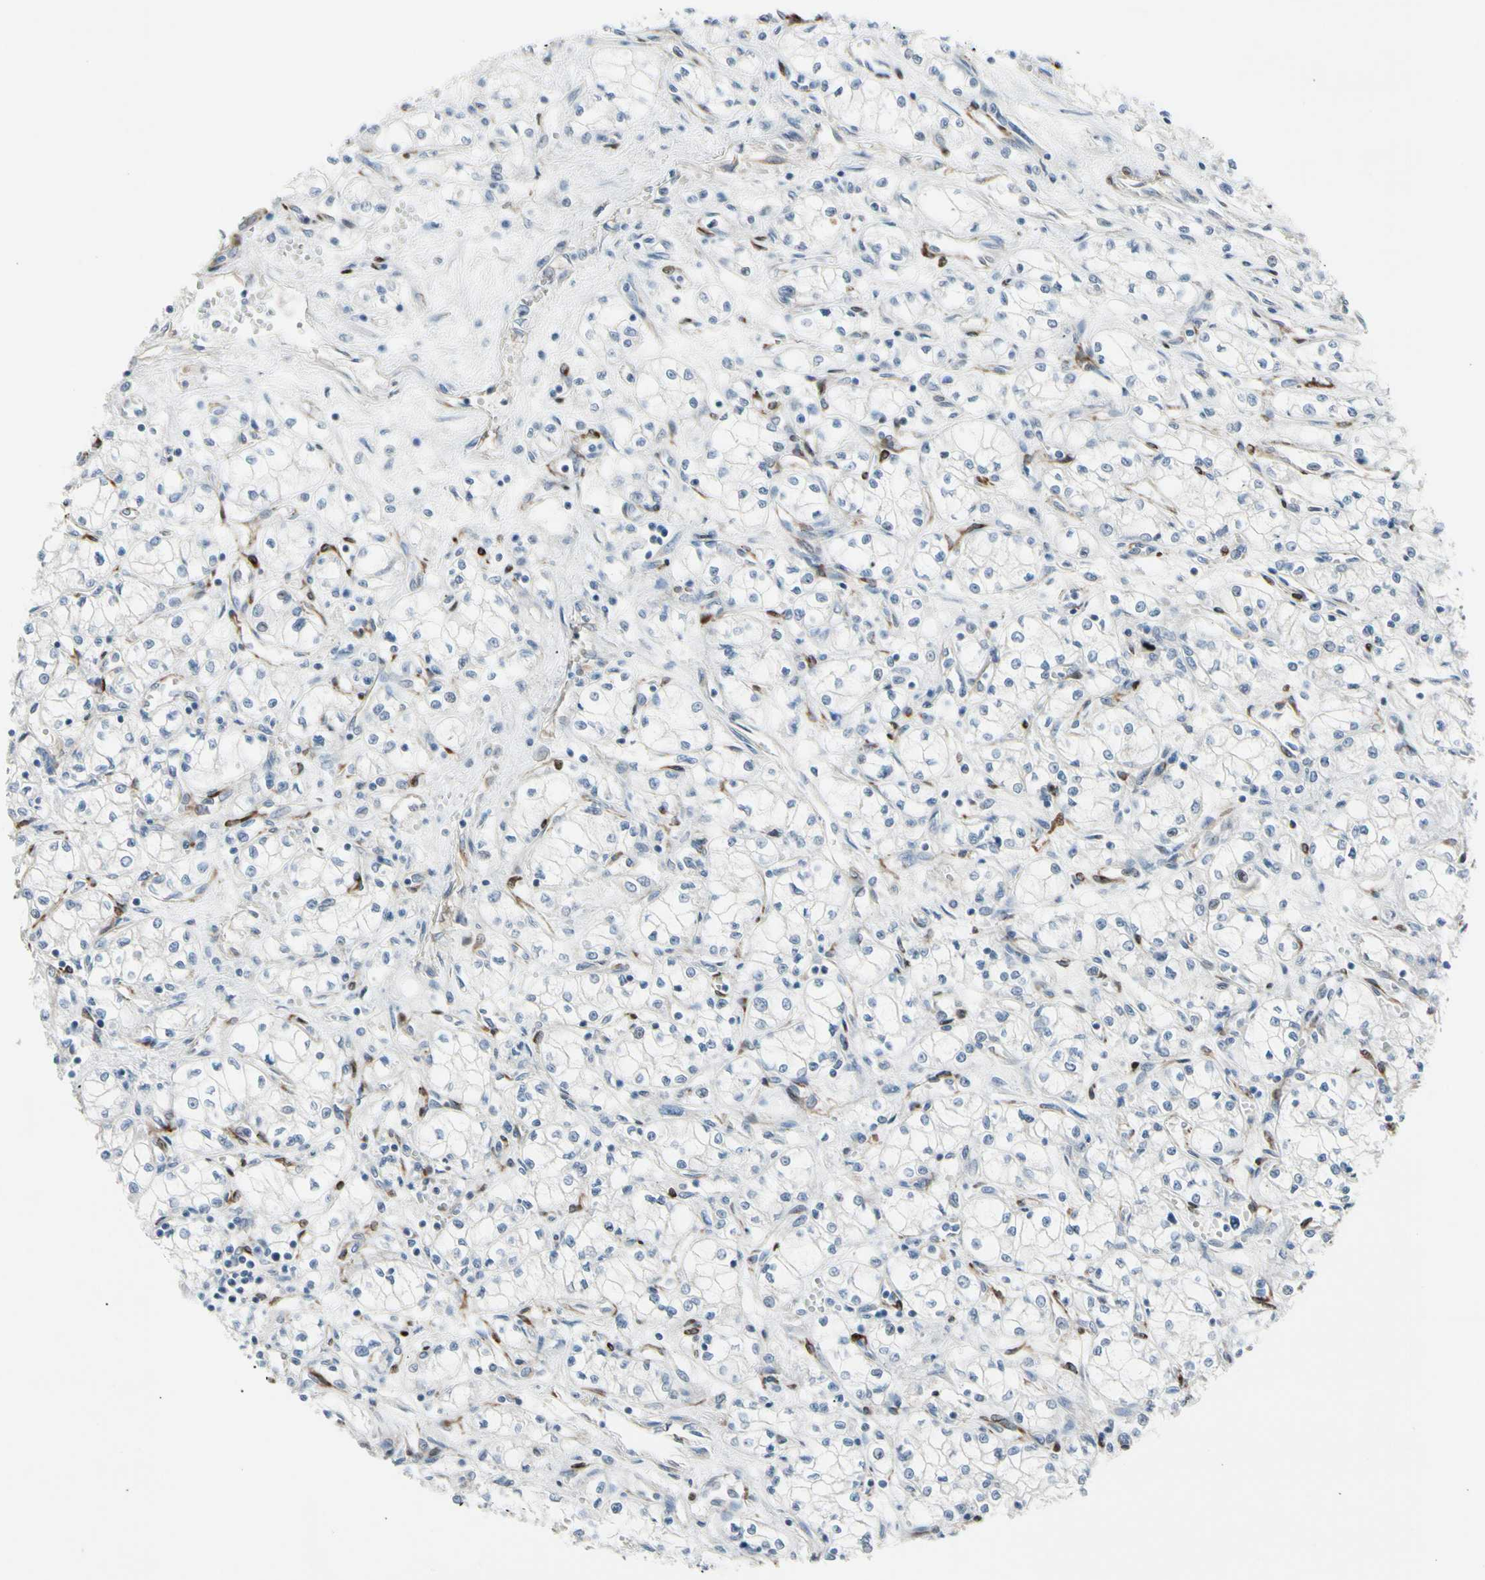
{"staining": {"intensity": "negative", "quantity": "none", "location": "none"}, "tissue": "renal cancer", "cell_type": "Tumor cells", "image_type": "cancer", "snomed": [{"axis": "morphology", "description": "Normal tissue, NOS"}, {"axis": "morphology", "description": "Adenocarcinoma, NOS"}, {"axis": "topography", "description": "Kidney"}], "caption": "IHC micrograph of neoplastic tissue: human renal adenocarcinoma stained with DAB demonstrates no significant protein expression in tumor cells. (DAB immunohistochemistry visualized using brightfield microscopy, high magnification).", "gene": "MAP2", "patient": {"sex": "male", "age": 59}}